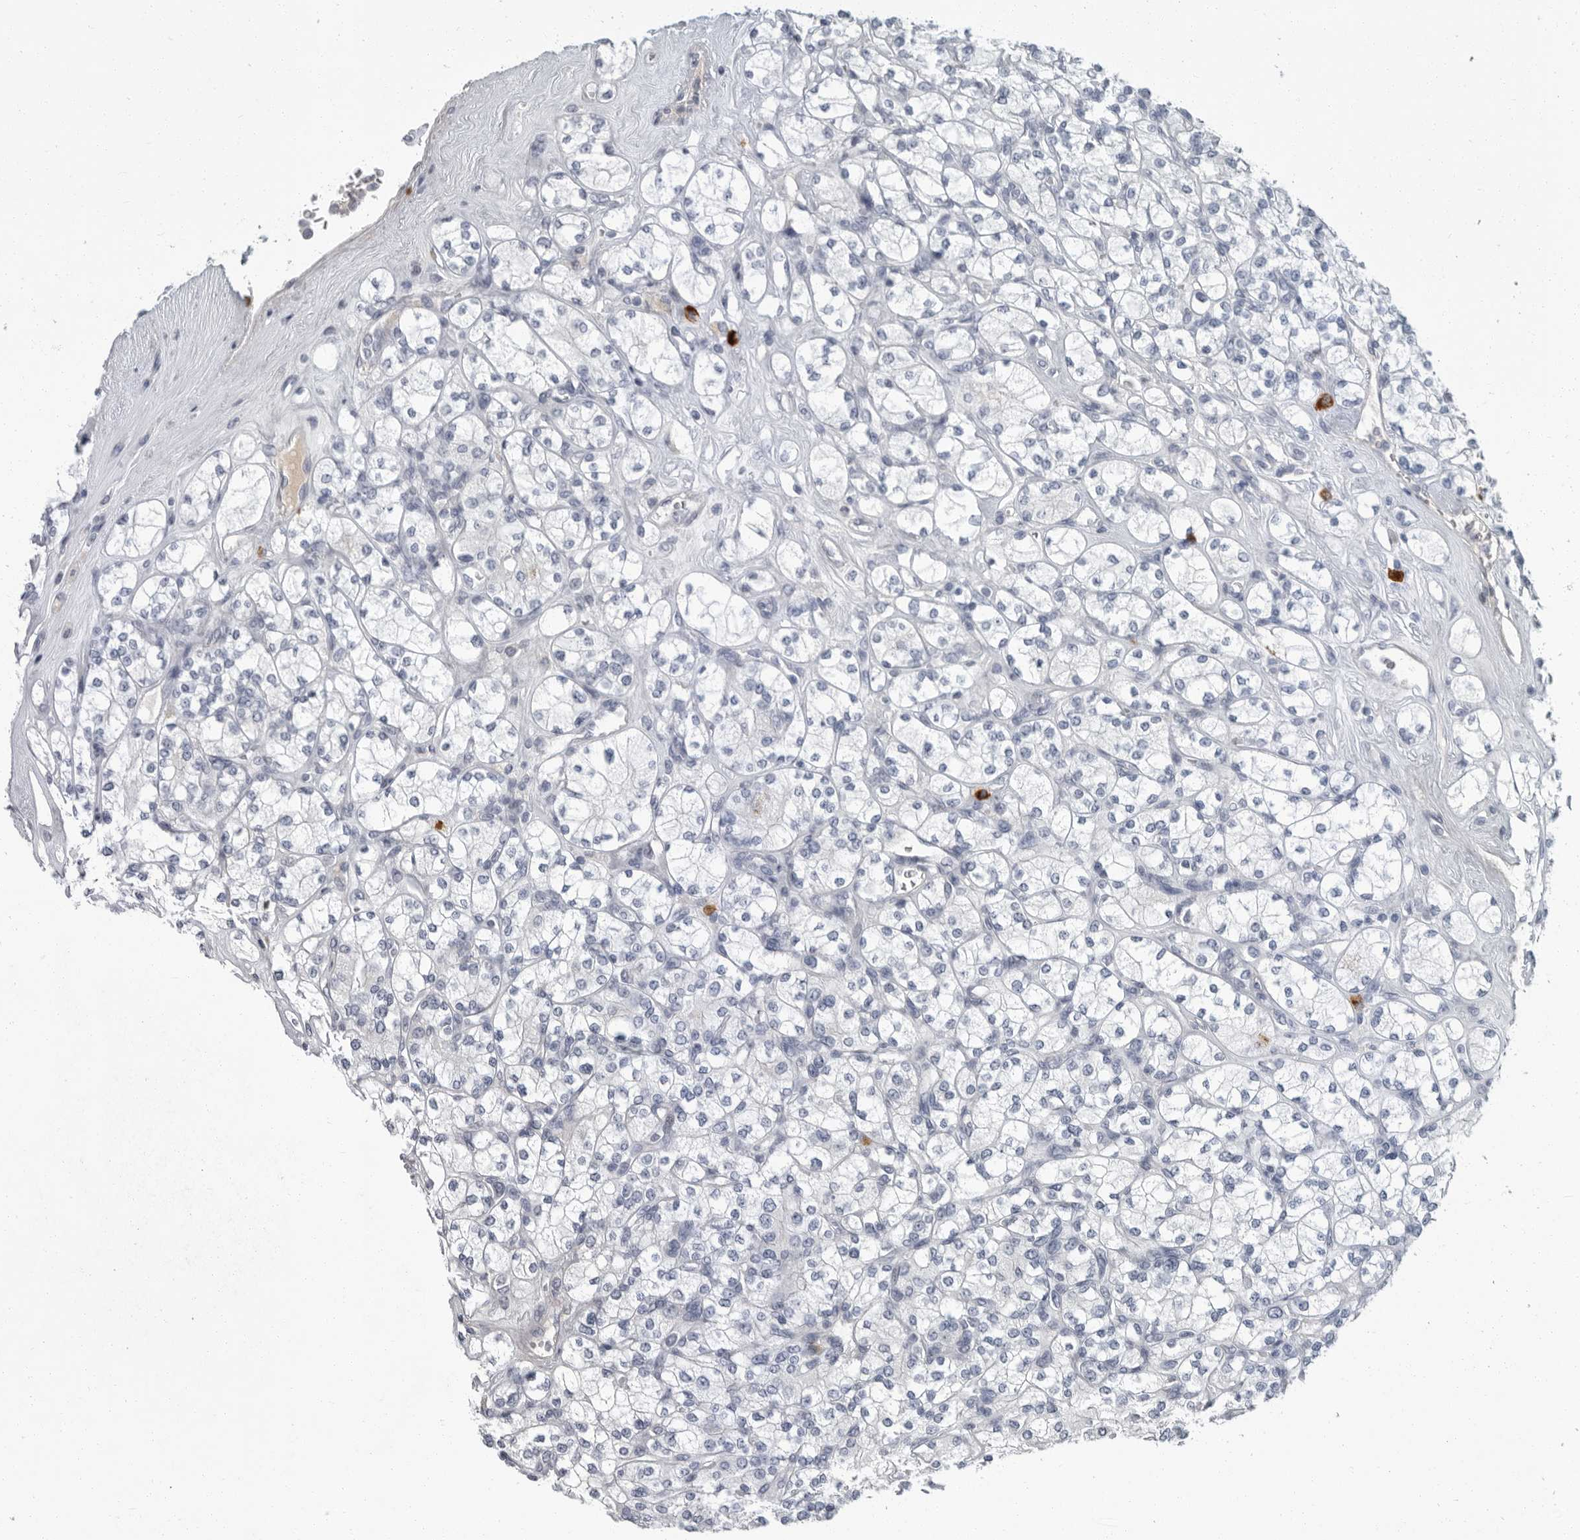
{"staining": {"intensity": "negative", "quantity": "none", "location": "none"}, "tissue": "renal cancer", "cell_type": "Tumor cells", "image_type": "cancer", "snomed": [{"axis": "morphology", "description": "Adenocarcinoma, NOS"}, {"axis": "topography", "description": "Kidney"}], "caption": "The photomicrograph displays no significant positivity in tumor cells of renal cancer (adenocarcinoma).", "gene": "SLC25A39", "patient": {"sex": "male", "age": 77}}